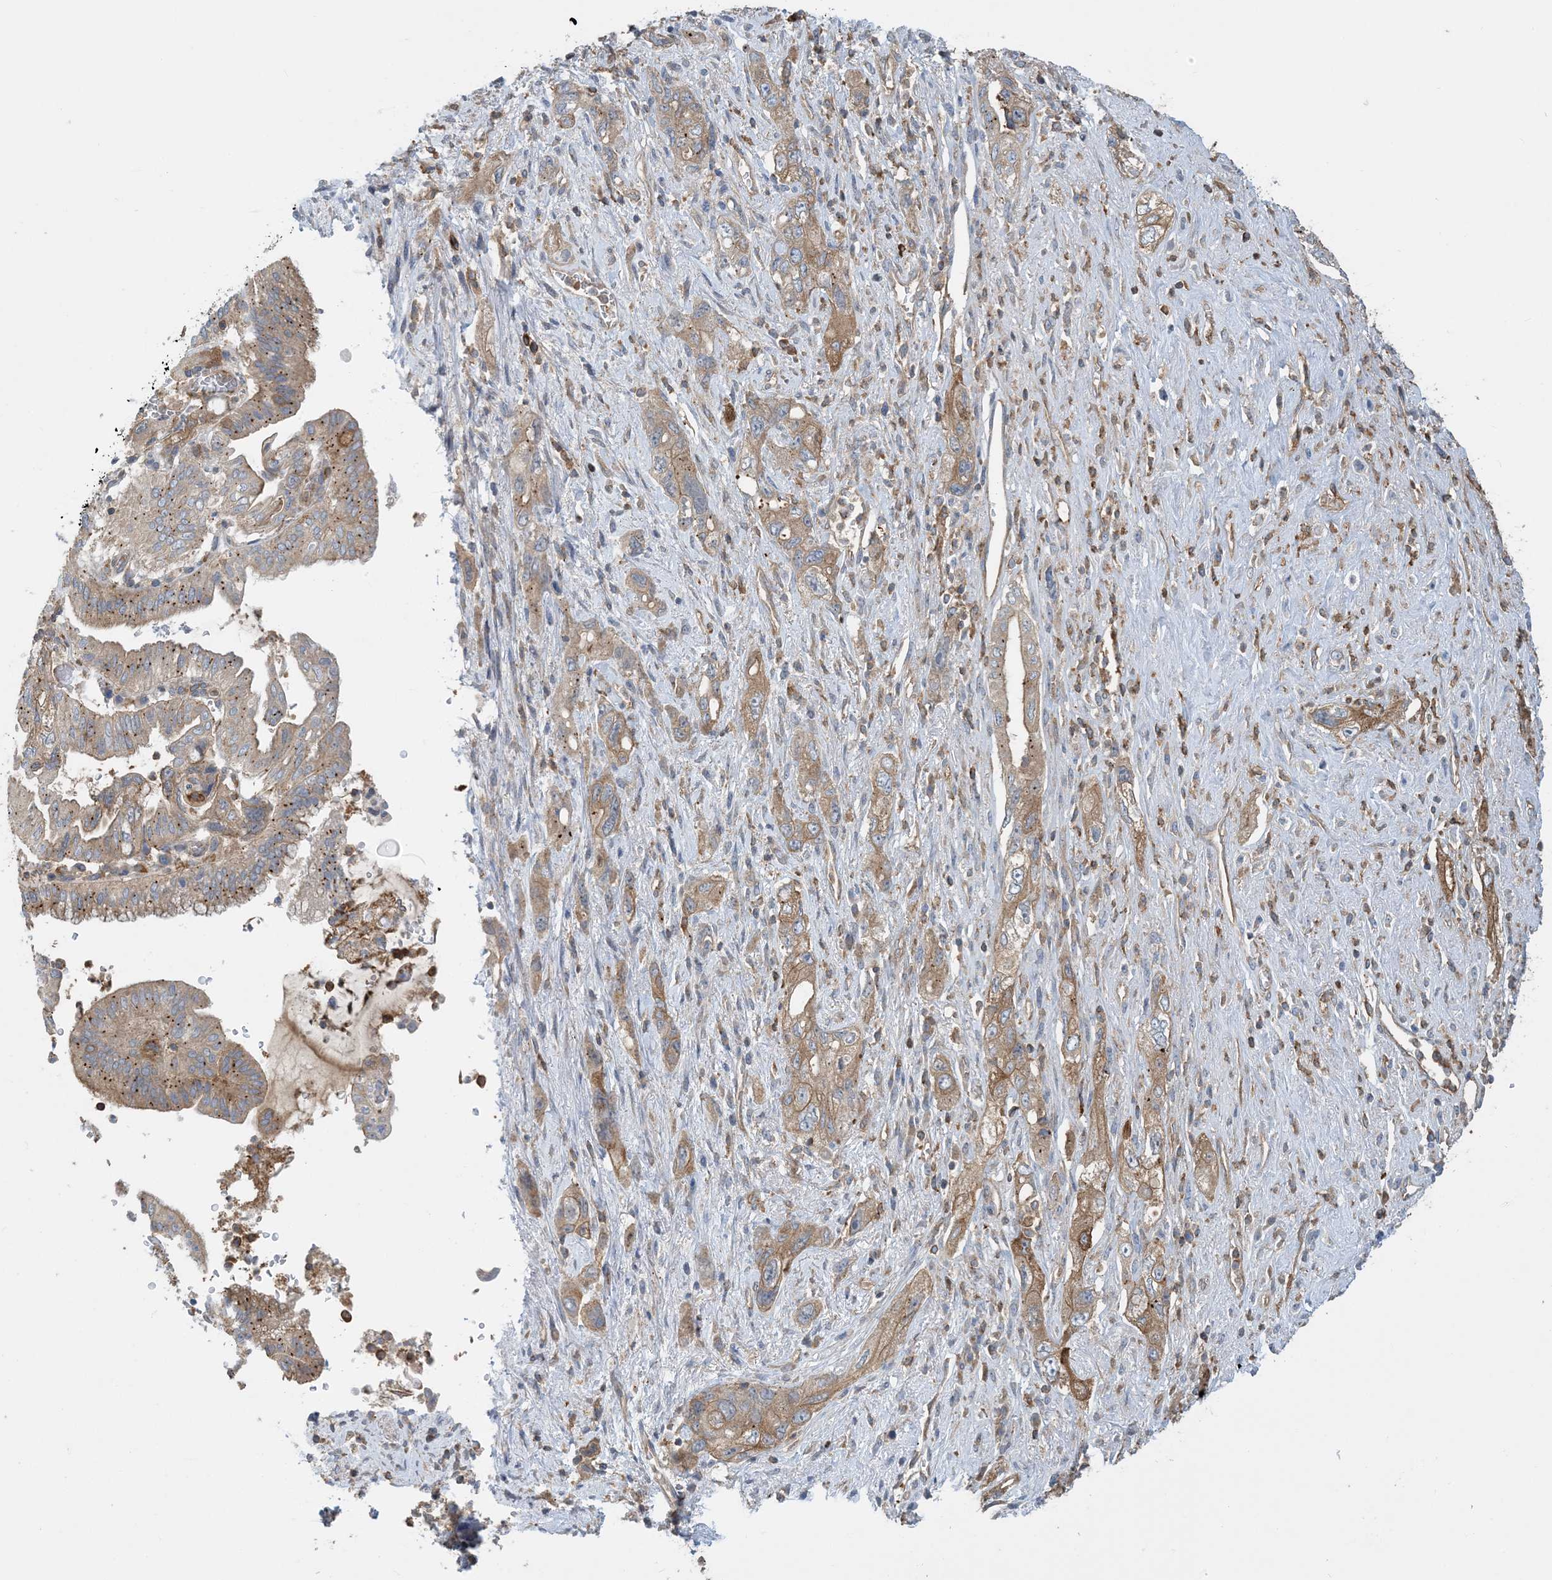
{"staining": {"intensity": "weak", "quantity": ">75%", "location": "cytoplasmic/membranous"}, "tissue": "pancreatic cancer", "cell_type": "Tumor cells", "image_type": "cancer", "snomed": [{"axis": "morphology", "description": "Adenocarcinoma, NOS"}, {"axis": "topography", "description": "Pancreas"}], "caption": "The immunohistochemical stain labels weak cytoplasmic/membranous expression in tumor cells of pancreatic cancer (adenocarcinoma) tissue.", "gene": "SFMBT2", "patient": {"sex": "female", "age": 73}}